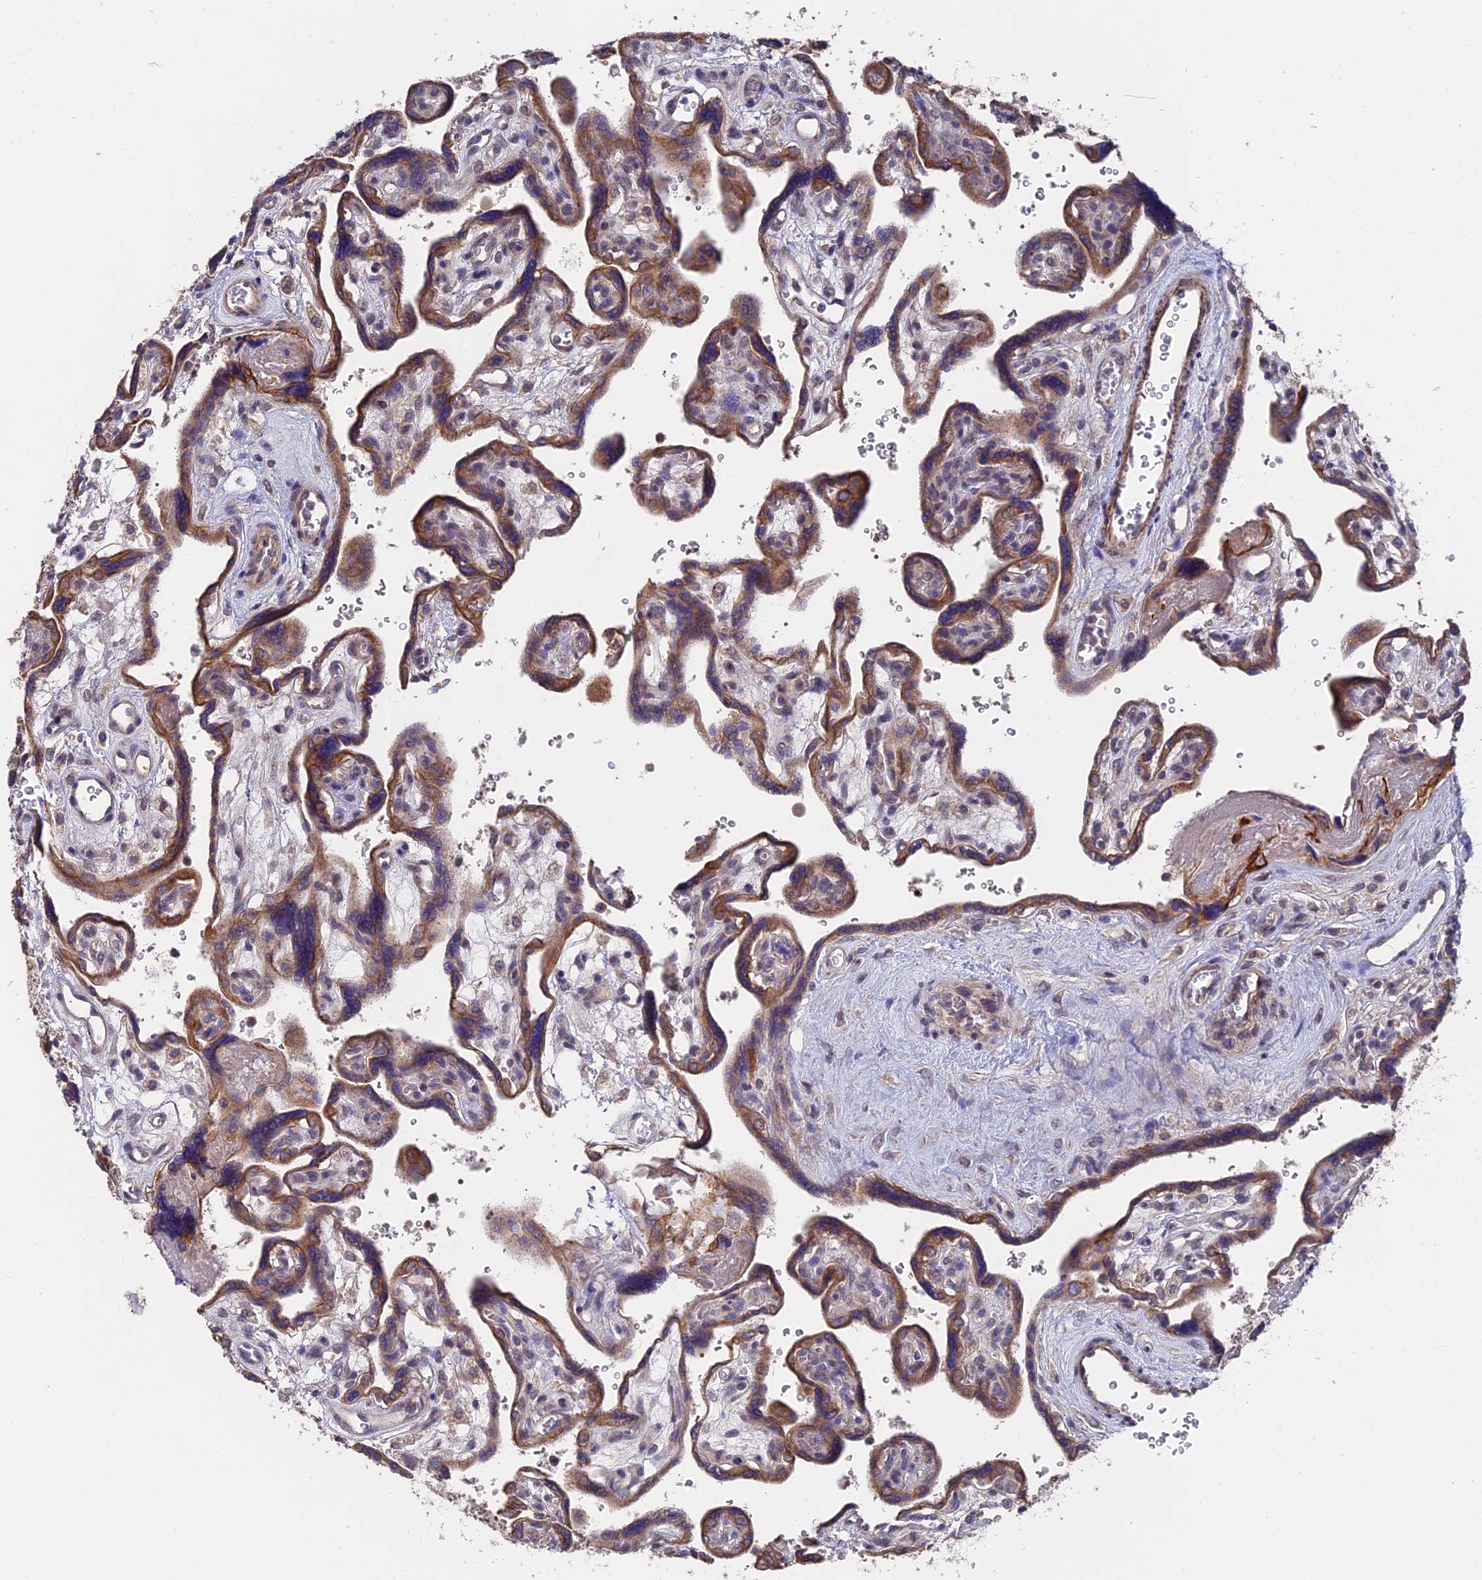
{"staining": {"intensity": "strong", "quantity": "25%-75%", "location": "cytoplasmic/membranous"}, "tissue": "placenta", "cell_type": "Trophoblastic cells", "image_type": "normal", "snomed": [{"axis": "morphology", "description": "Normal tissue, NOS"}, {"axis": "topography", "description": "Placenta"}], "caption": "IHC (DAB (3,3'-diaminobenzidine)) staining of benign human placenta demonstrates strong cytoplasmic/membranous protein staining in about 25%-75% of trophoblastic cells. Nuclei are stained in blue.", "gene": "ZCCHC2", "patient": {"sex": "female", "age": 39}}